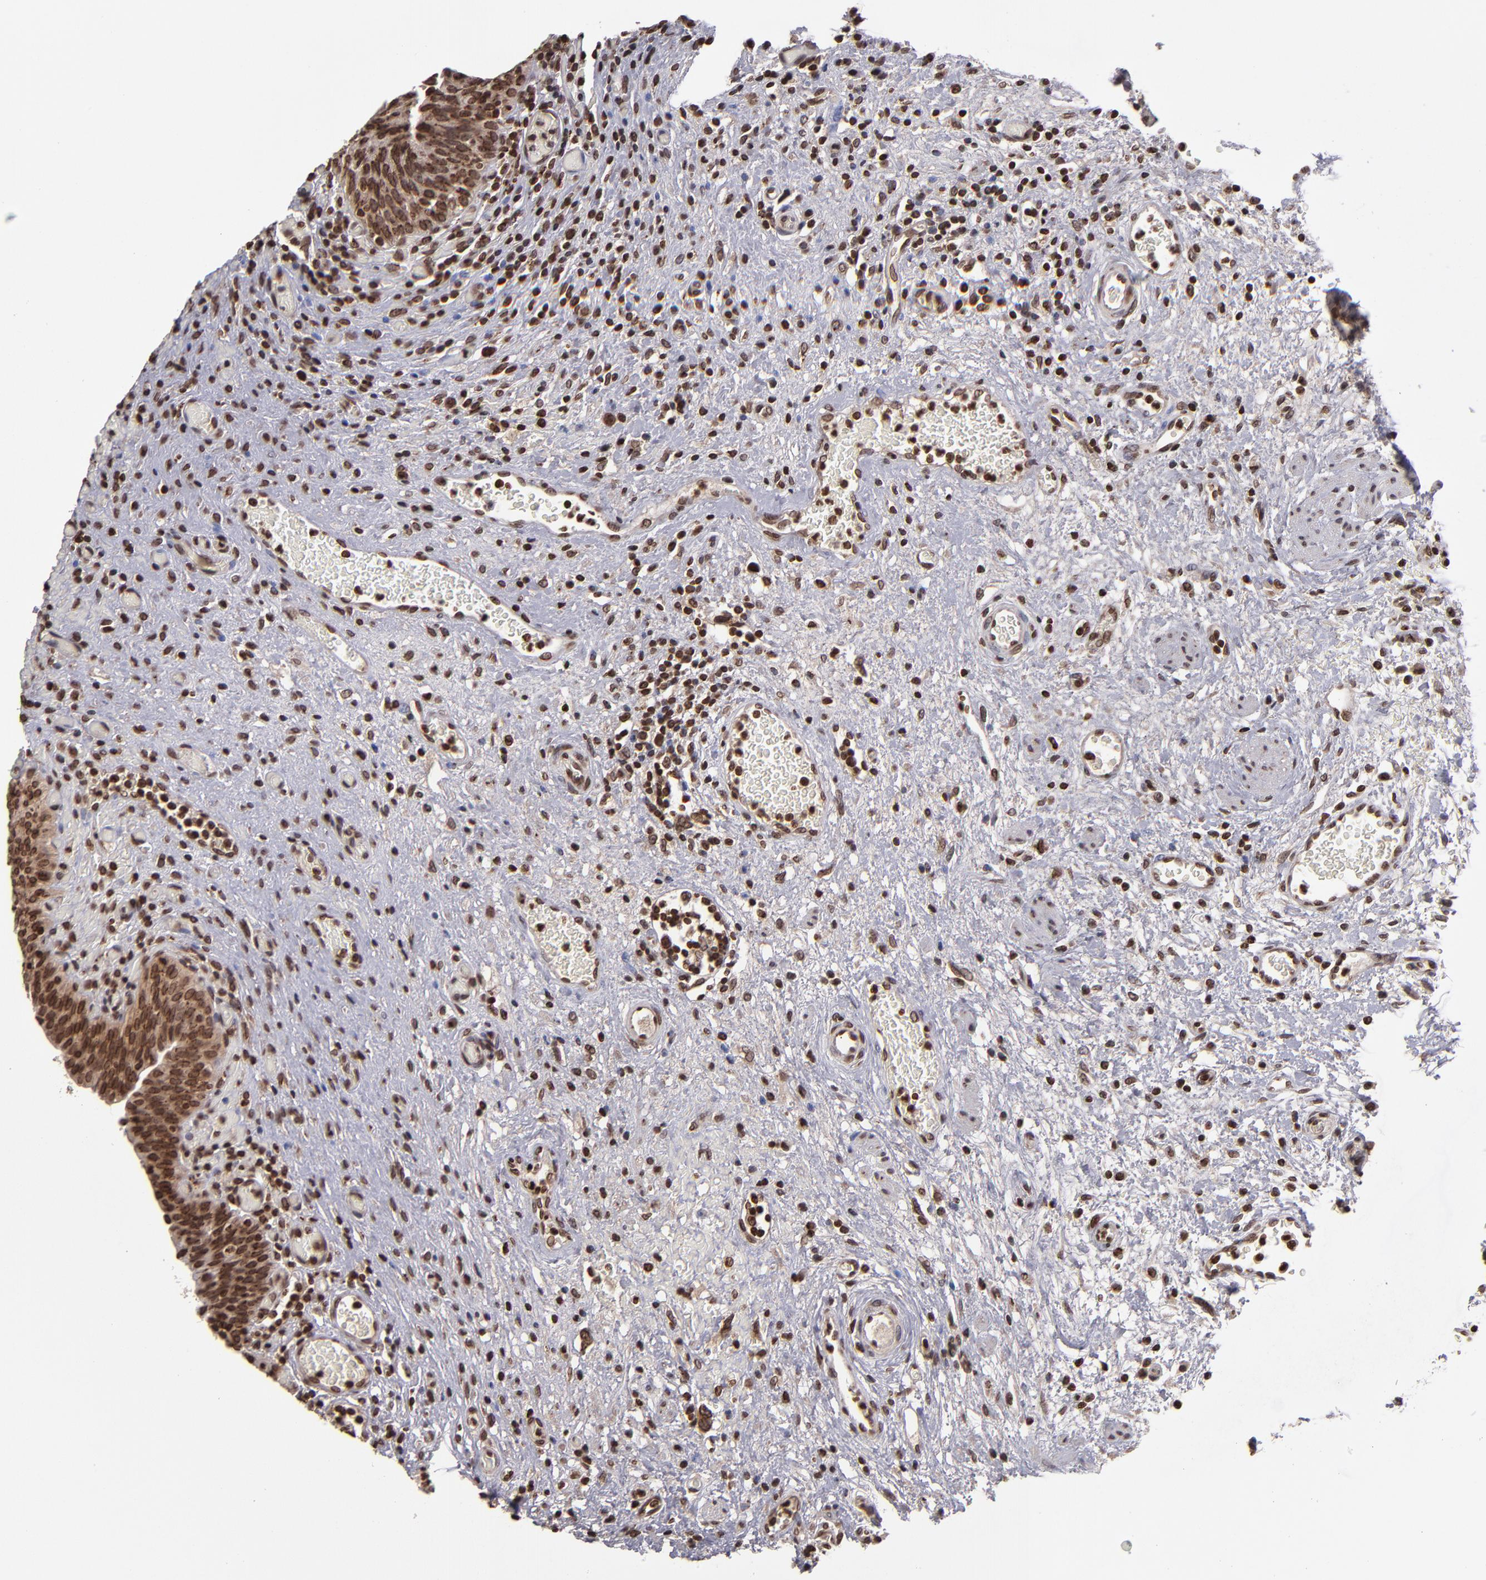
{"staining": {"intensity": "strong", "quantity": ">75%", "location": "cytoplasmic/membranous,nuclear"}, "tissue": "urinary bladder", "cell_type": "Urothelial cells", "image_type": "normal", "snomed": [{"axis": "morphology", "description": "Normal tissue, NOS"}, {"axis": "morphology", "description": "Urothelial carcinoma, High grade"}, {"axis": "topography", "description": "Urinary bladder"}], "caption": "Strong cytoplasmic/membranous,nuclear expression for a protein is present in approximately >75% of urothelial cells of unremarkable urinary bladder using immunohistochemistry.", "gene": "CSDC2", "patient": {"sex": "male", "age": 51}}